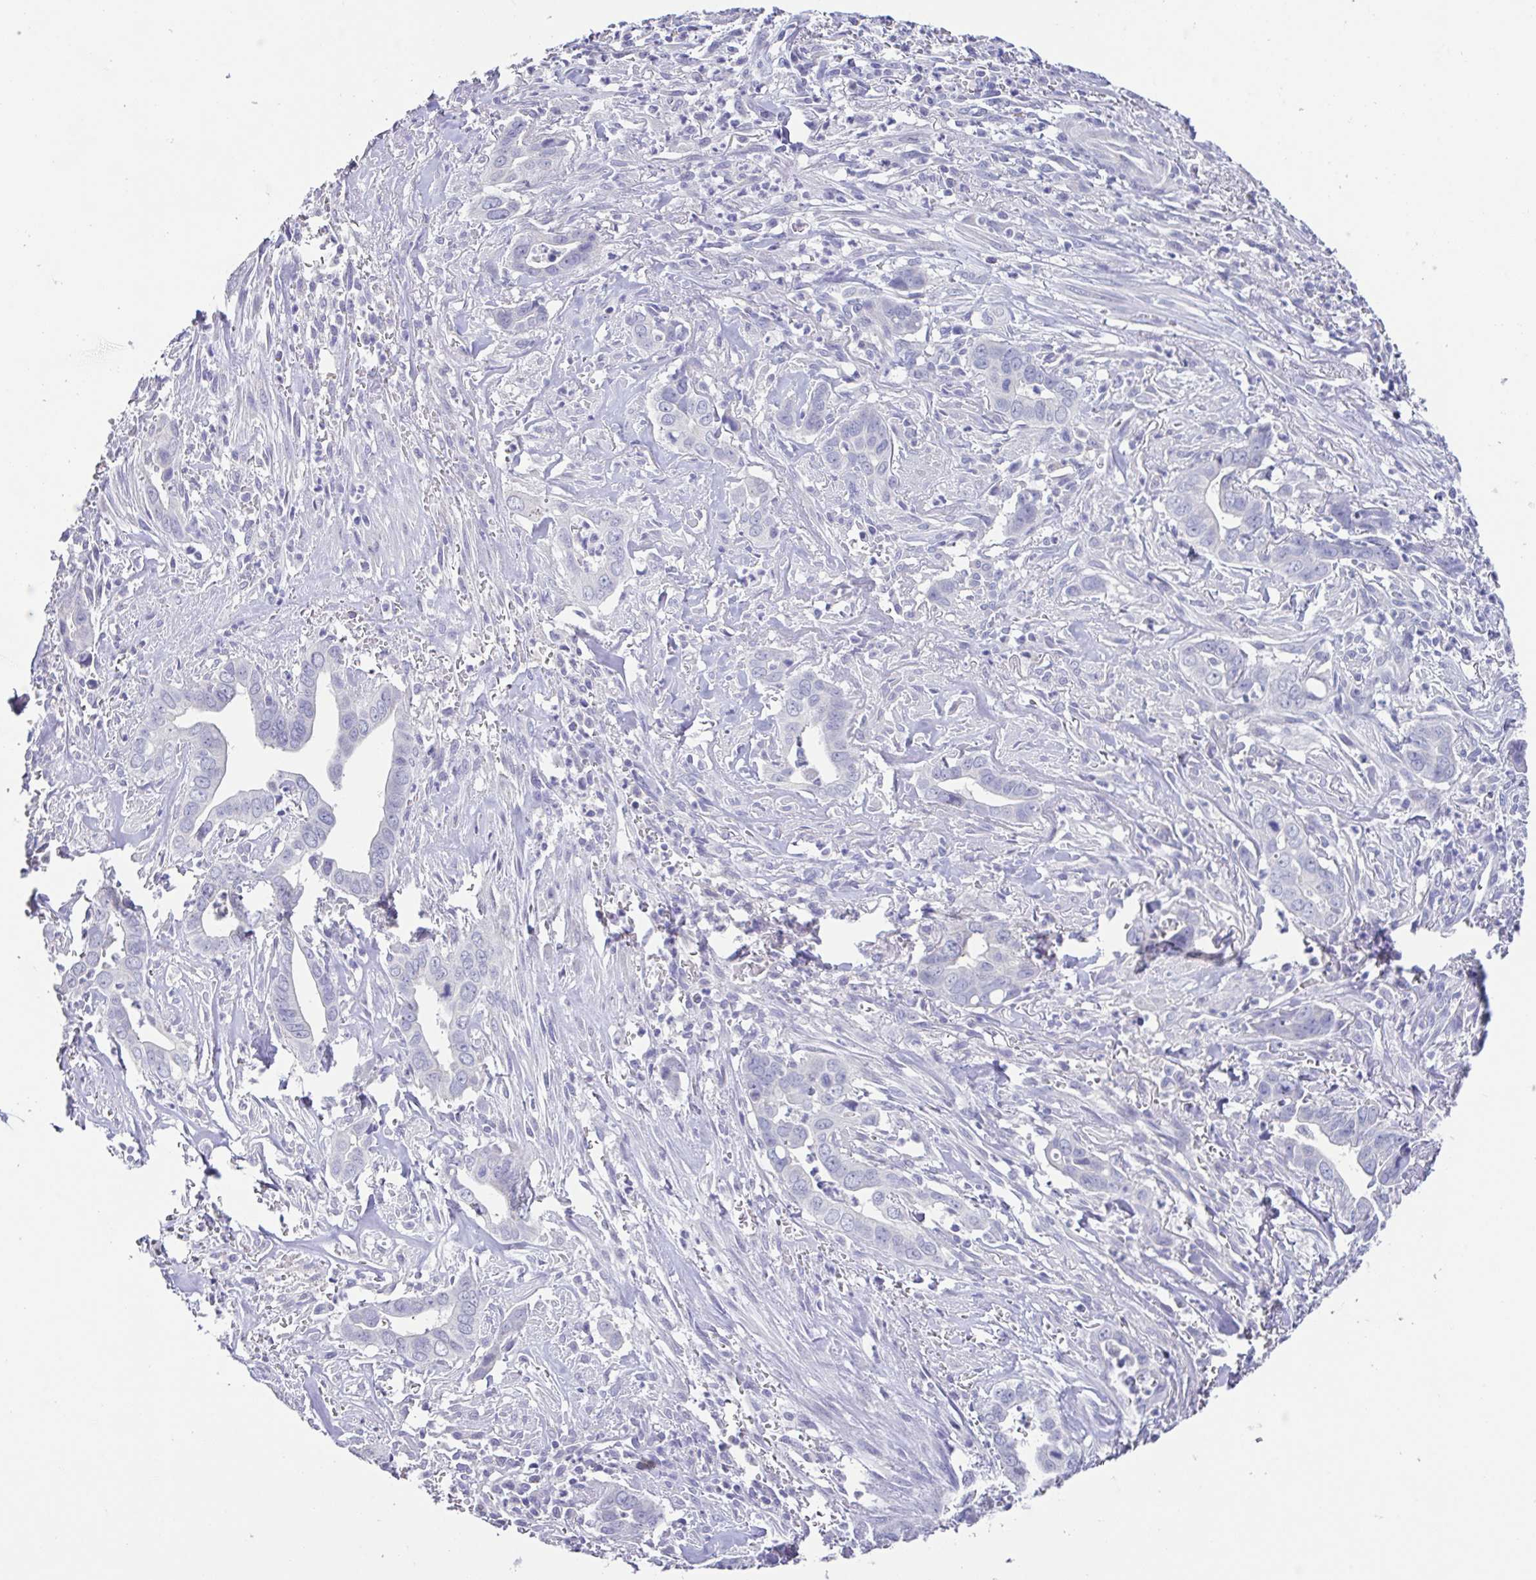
{"staining": {"intensity": "negative", "quantity": "none", "location": "none"}, "tissue": "liver cancer", "cell_type": "Tumor cells", "image_type": "cancer", "snomed": [{"axis": "morphology", "description": "Cholangiocarcinoma"}, {"axis": "topography", "description": "Liver"}], "caption": "Tumor cells are negative for protein expression in human liver cancer.", "gene": "RDH11", "patient": {"sex": "female", "age": 79}}